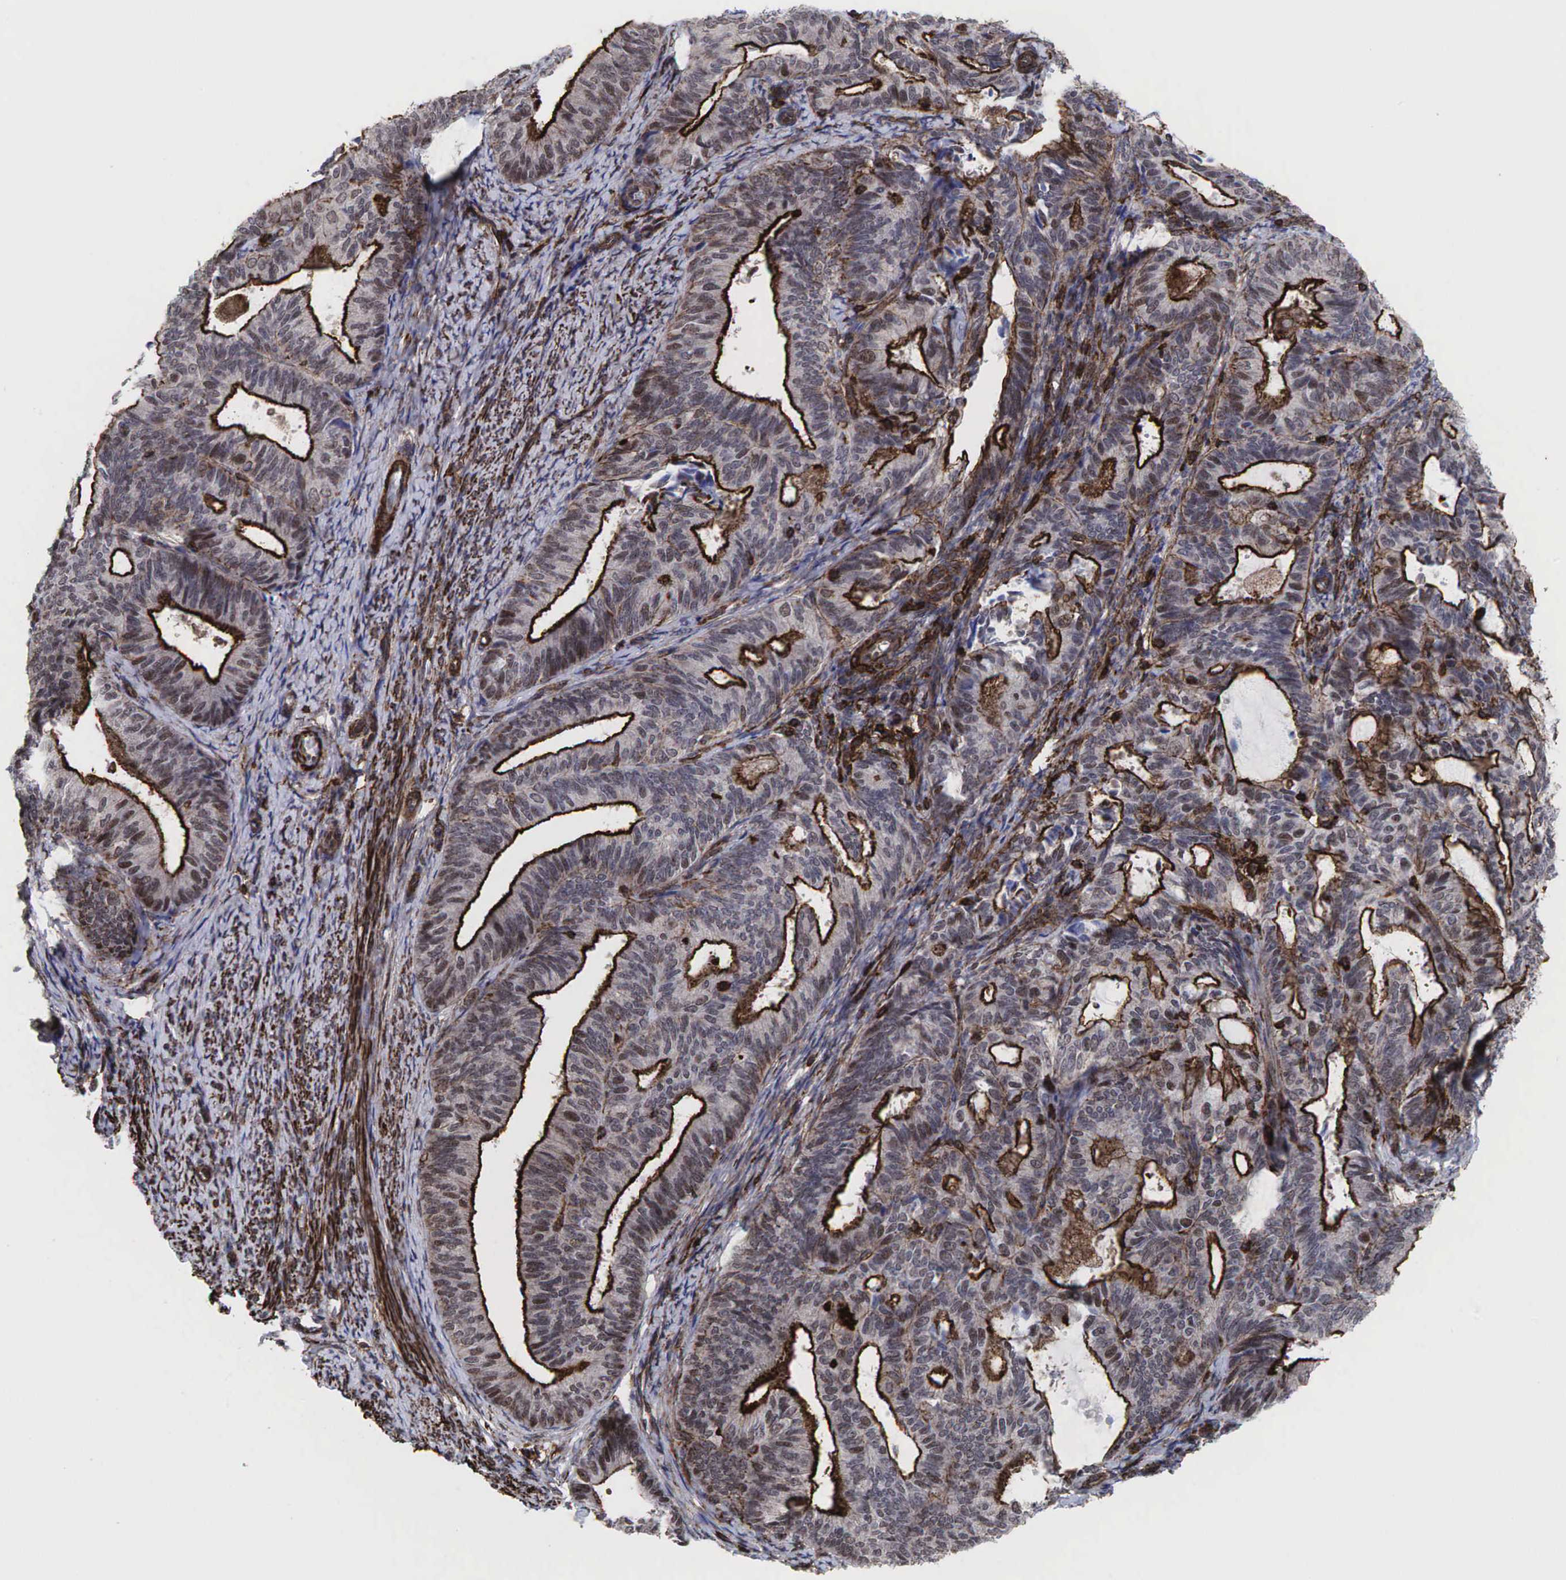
{"staining": {"intensity": "strong", "quantity": ">75%", "location": "cytoplasmic/membranous"}, "tissue": "endometrial cancer", "cell_type": "Tumor cells", "image_type": "cancer", "snomed": [{"axis": "morphology", "description": "Adenocarcinoma, NOS"}, {"axis": "topography", "description": "Endometrium"}], "caption": "There is high levels of strong cytoplasmic/membranous positivity in tumor cells of adenocarcinoma (endometrial), as demonstrated by immunohistochemical staining (brown color).", "gene": "GPRASP1", "patient": {"sex": "female", "age": 63}}